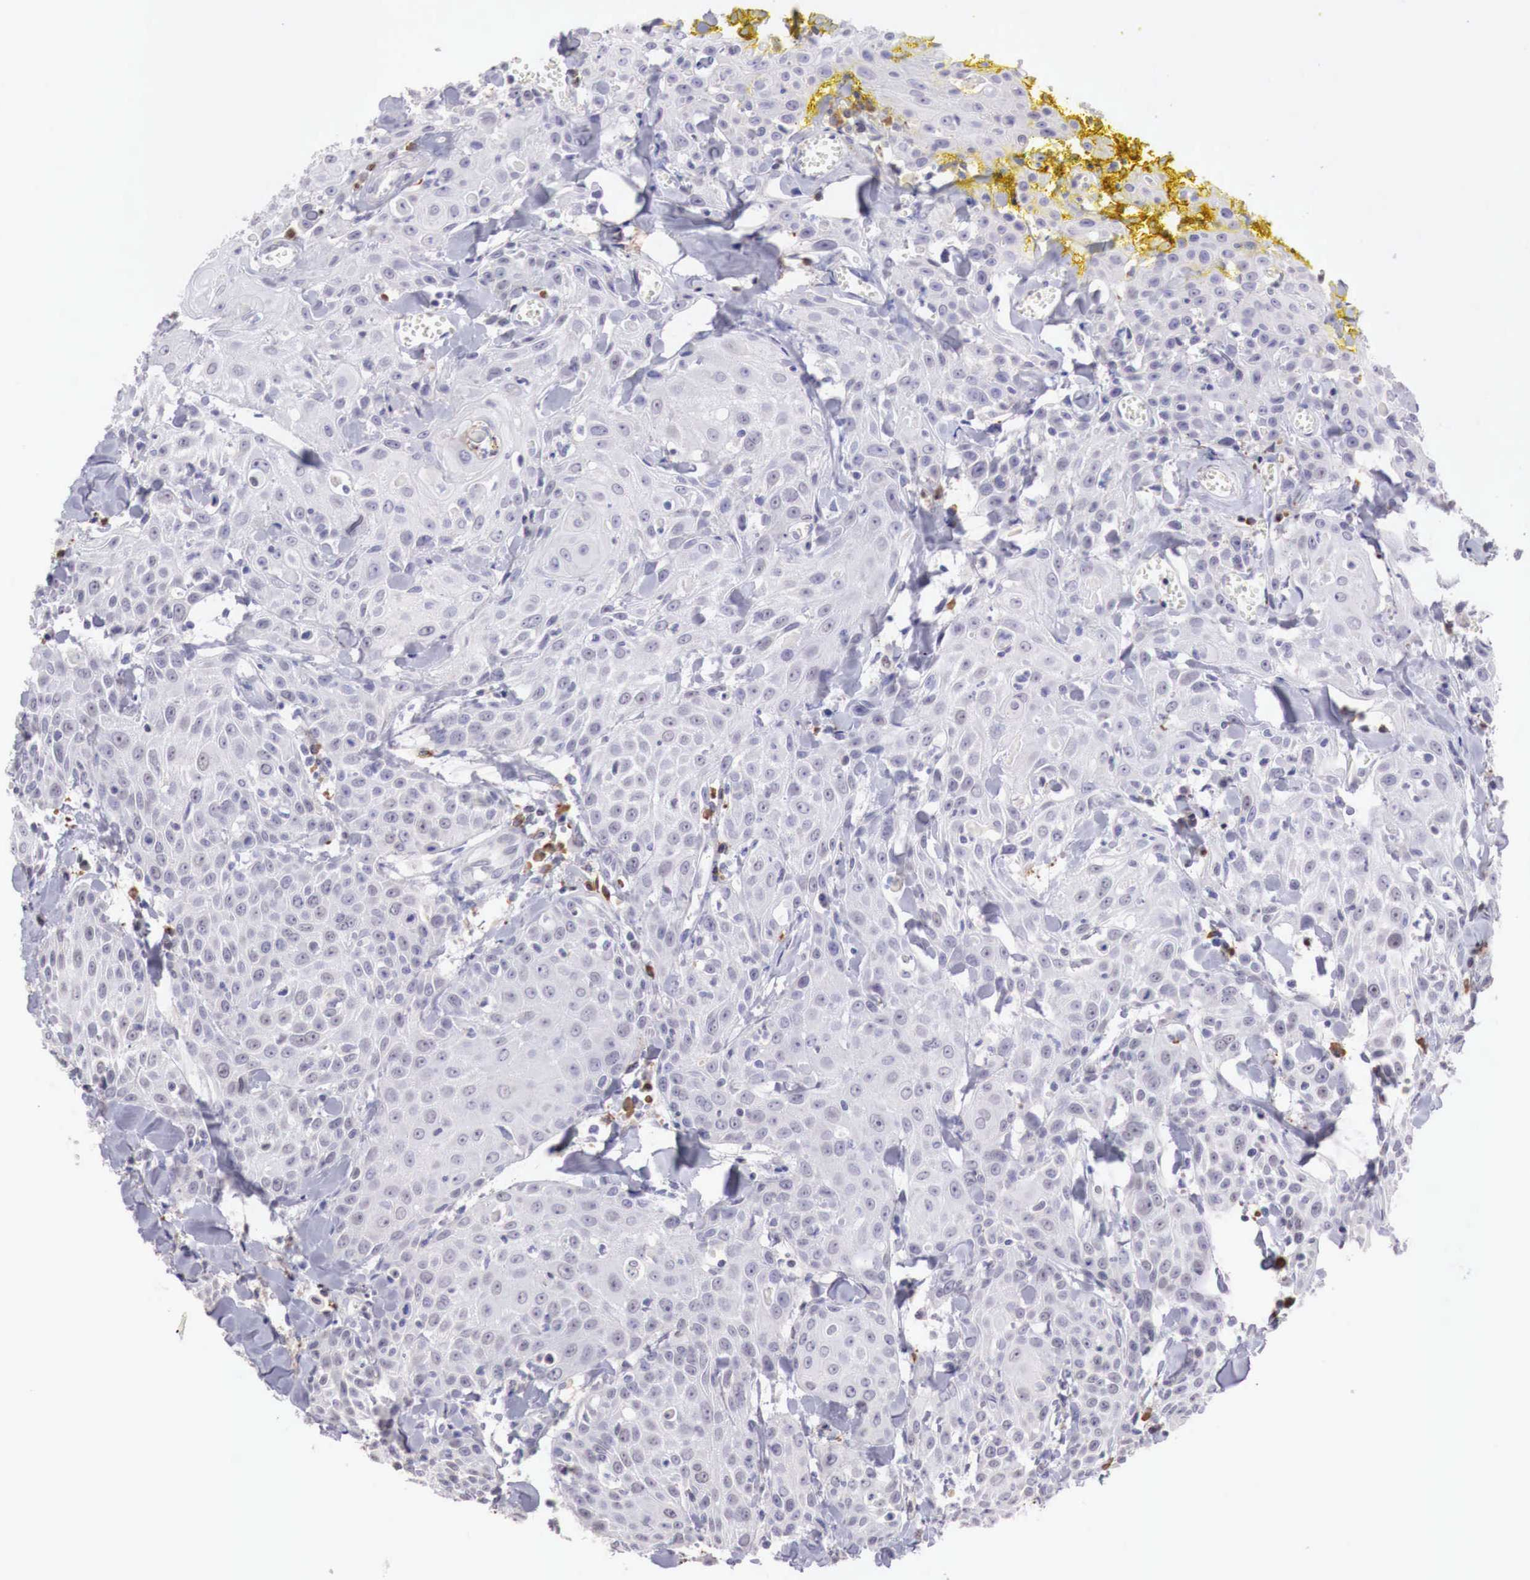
{"staining": {"intensity": "negative", "quantity": "none", "location": "none"}, "tissue": "head and neck cancer", "cell_type": "Tumor cells", "image_type": "cancer", "snomed": [{"axis": "morphology", "description": "Squamous cell carcinoma, NOS"}, {"axis": "topography", "description": "Oral tissue"}, {"axis": "topography", "description": "Head-Neck"}], "caption": "Human squamous cell carcinoma (head and neck) stained for a protein using immunohistochemistry (IHC) exhibits no staining in tumor cells.", "gene": "XPNPEP2", "patient": {"sex": "female", "age": 82}}